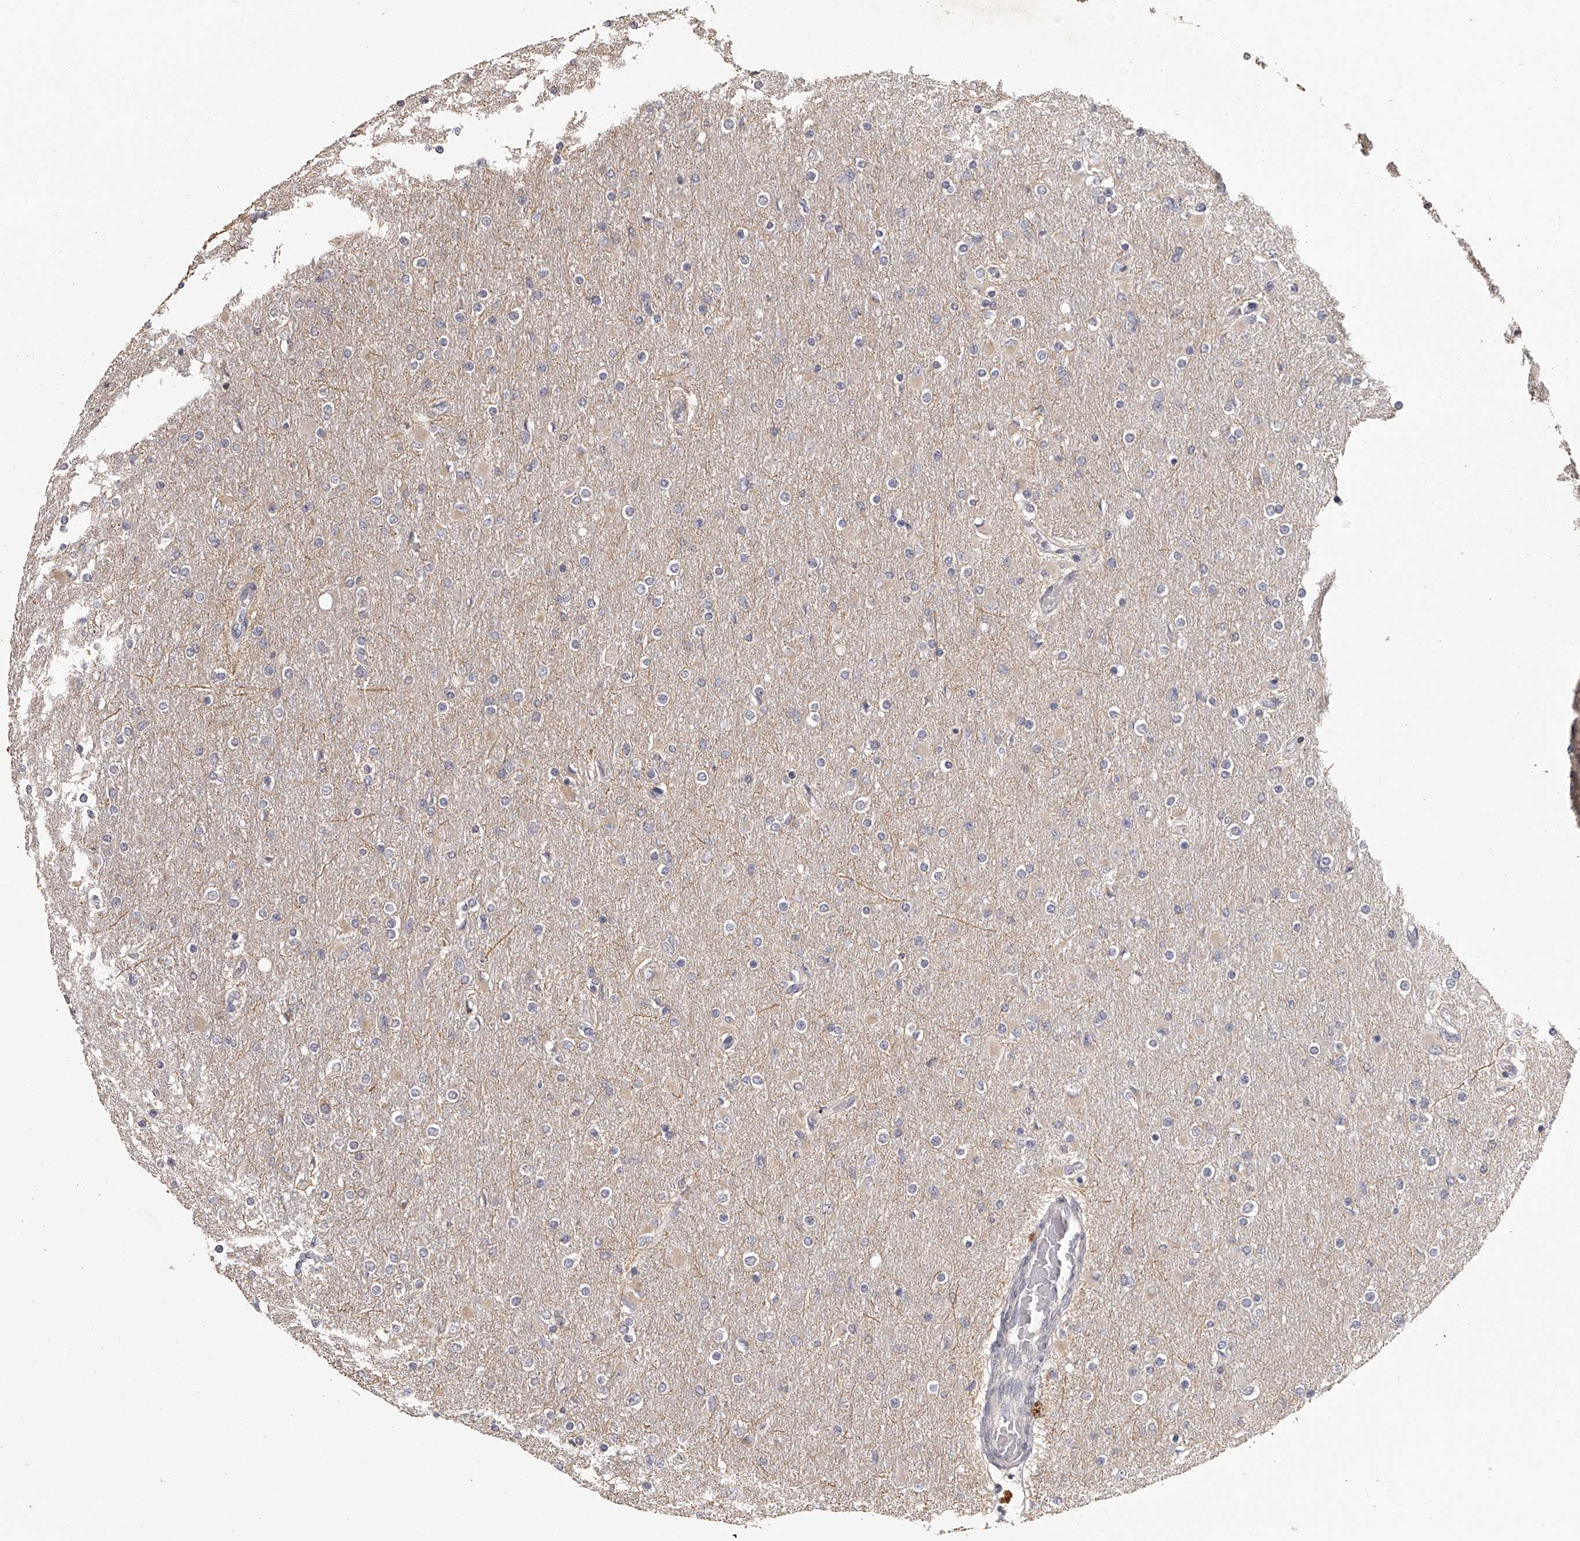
{"staining": {"intensity": "negative", "quantity": "none", "location": "none"}, "tissue": "glioma", "cell_type": "Tumor cells", "image_type": "cancer", "snomed": [{"axis": "morphology", "description": "Glioma, malignant, High grade"}, {"axis": "topography", "description": "Cerebral cortex"}], "caption": "Immunohistochemical staining of glioma exhibits no significant positivity in tumor cells. (Brightfield microscopy of DAB immunohistochemistry (IHC) at high magnification).", "gene": "TNN", "patient": {"sex": "female", "age": 36}}